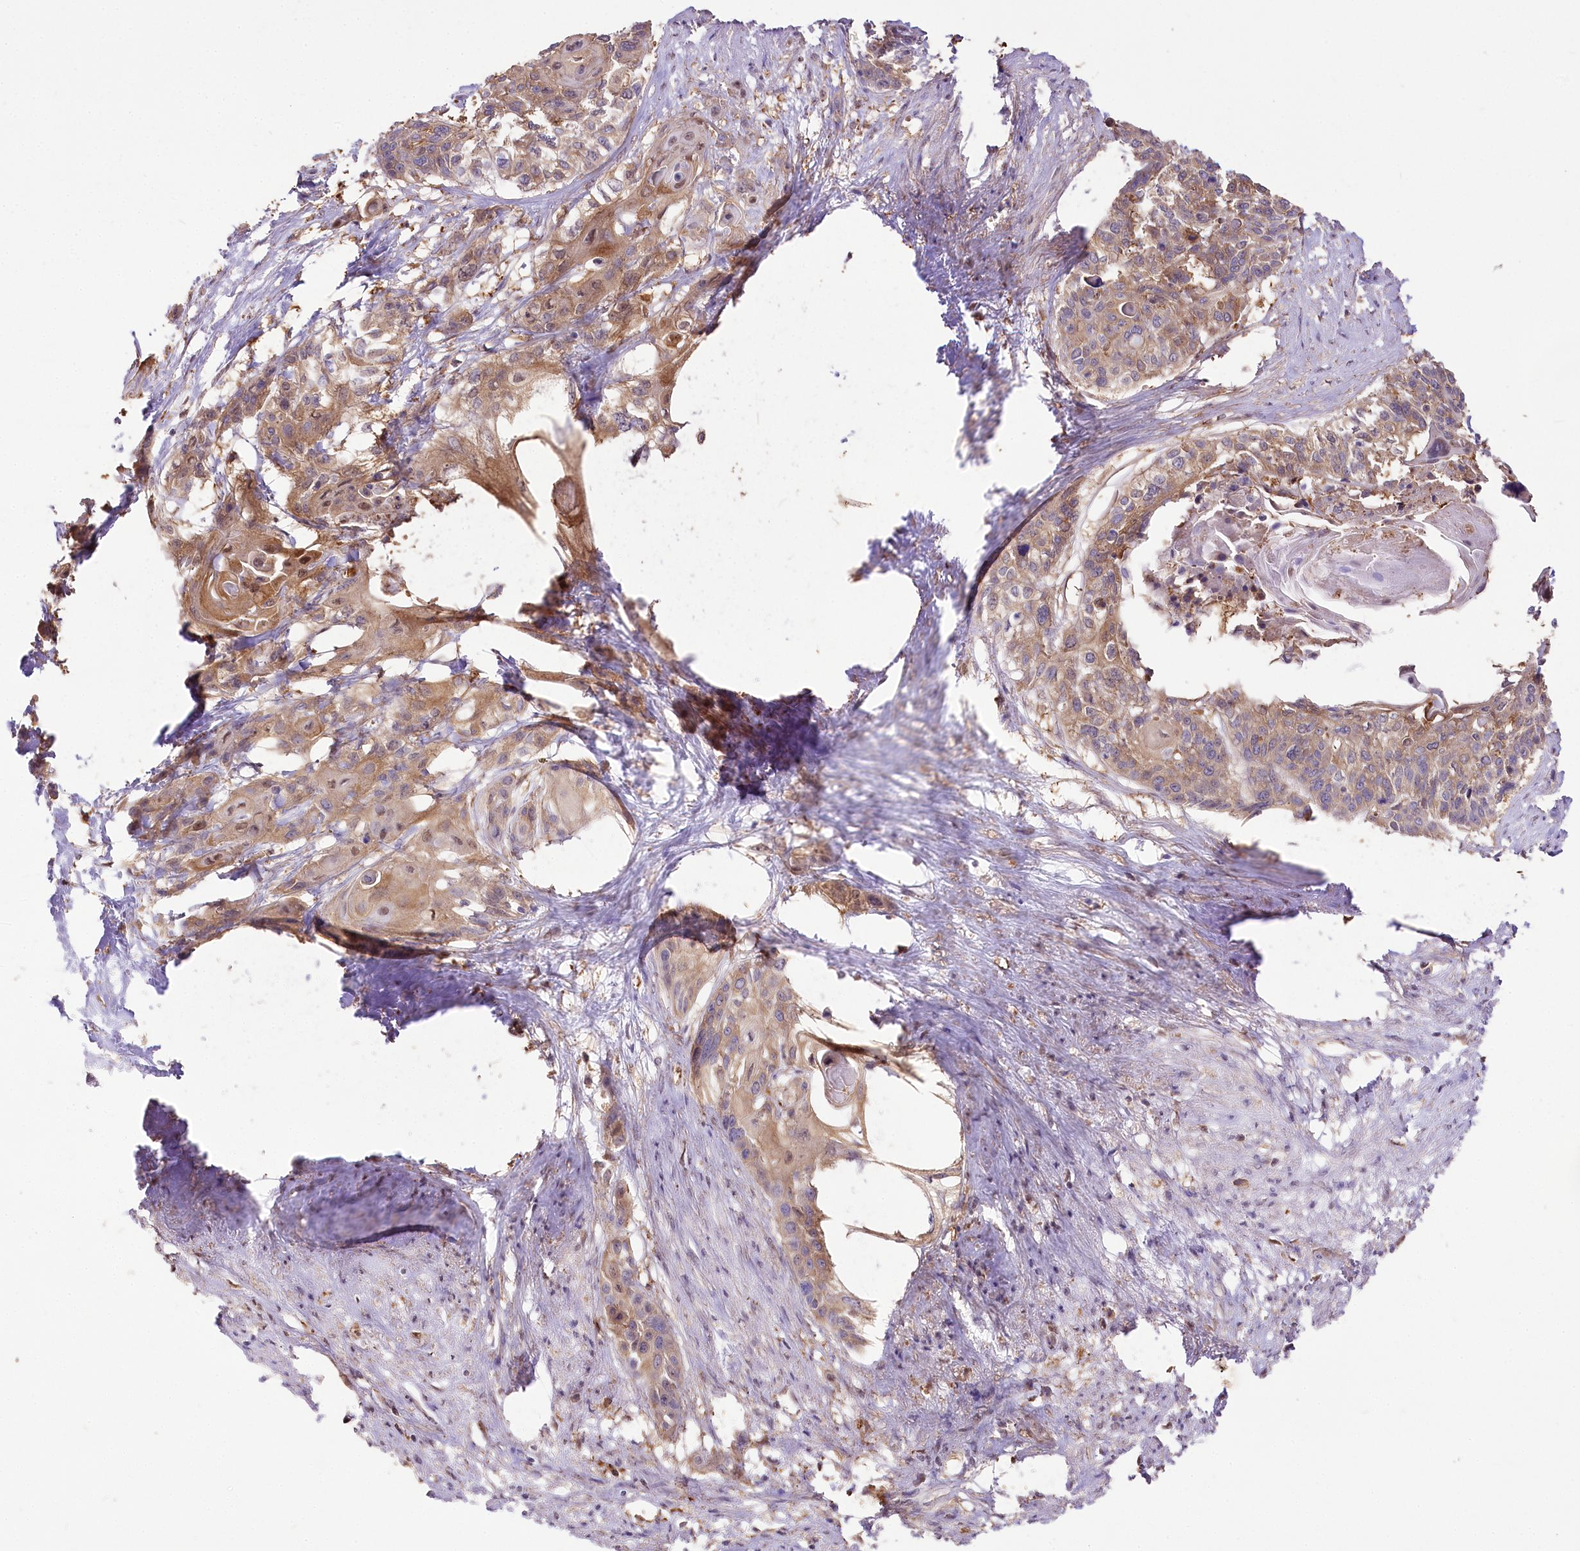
{"staining": {"intensity": "weak", "quantity": ">75%", "location": "cytoplasmic/membranous"}, "tissue": "cervical cancer", "cell_type": "Tumor cells", "image_type": "cancer", "snomed": [{"axis": "morphology", "description": "Squamous cell carcinoma, NOS"}, {"axis": "topography", "description": "Cervix"}], "caption": "Cervical cancer was stained to show a protein in brown. There is low levels of weak cytoplasmic/membranous staining in approximately >75% of tumor cells.", "gene": "UGP2", "patient": {"sex": "female", "age": 57}}